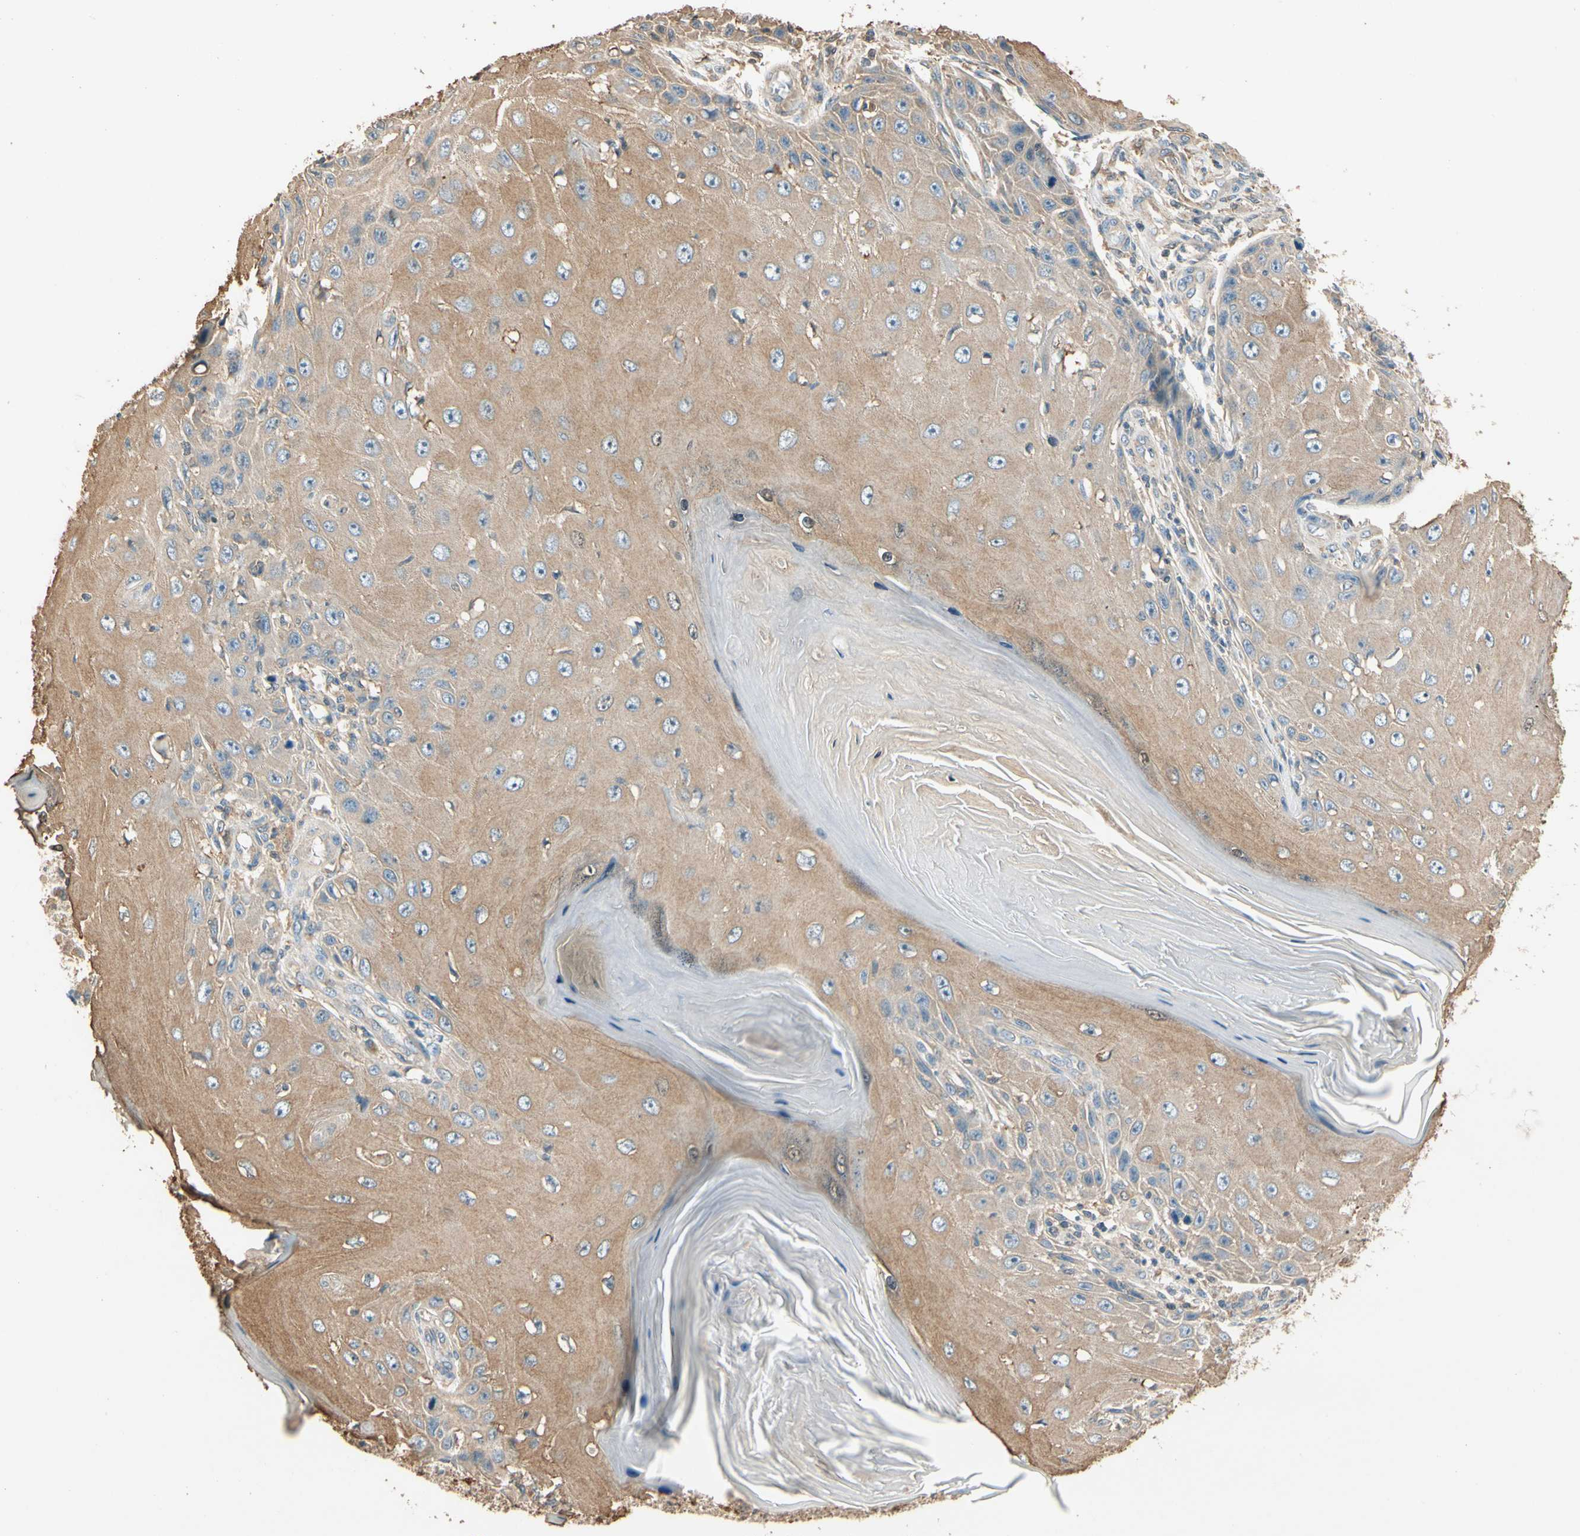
{"staining": {"intensity": "weak", "quantity": ">75%", "location": "cytoplasmic/membranous"}, "tissue": "skin cancer", "cell_type": "Tumor cells", "image_type": "cancer", "snomed": [{"axis": "morphology", "description": "Squamous cell carcinoma, NOS"}, {"axis": "topography", "description": "Skin"}], "caption": "This histopathology image reveals skin cancer stained with immunohistochemistry to label a protein in brown. The cytoplasmic/membranous of tumor cells show weak positivity for the protein. Nuclei are counter-stained blue.", "gene": "CDH6", "patient": {"sex": "female", "age": 73}}